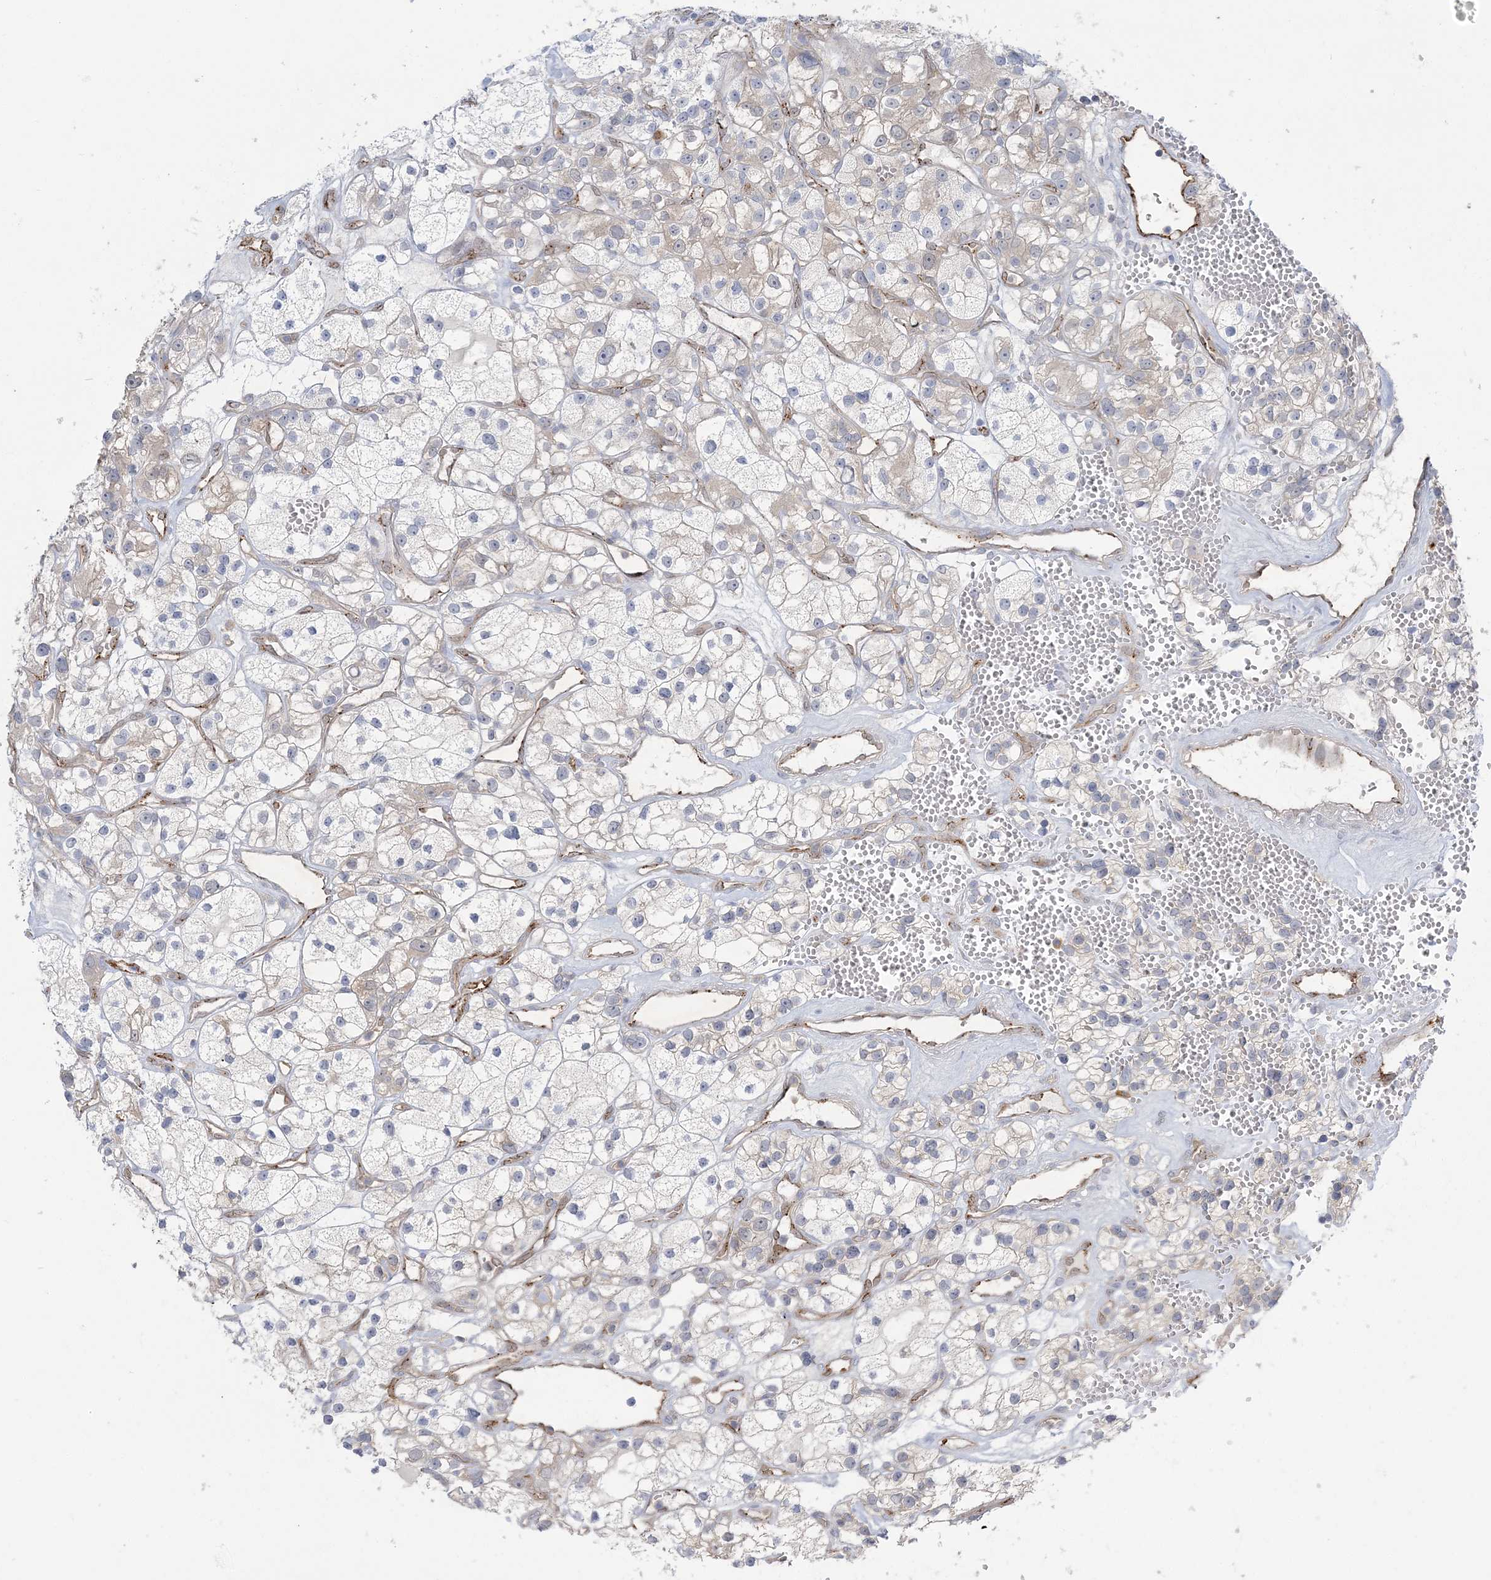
{"staining": {"intensity": "negative", "quantity": "none", "location": "none"}, "tissue": "renal cancer", "cell_type": "Tumor cells", "image_type": "cancer", "snomed": [{"axis": "morphology", "description": "Adenocarcinoma, NOS"}, {"axis": "topography", "description": "Kidney"}], "caption": "The histopathology image demonstrates no staining of tumor cells in renal cancer (adenocarcinoma).", "gene": "INPP1", "patient": {"sex": "female", "age": 57}}